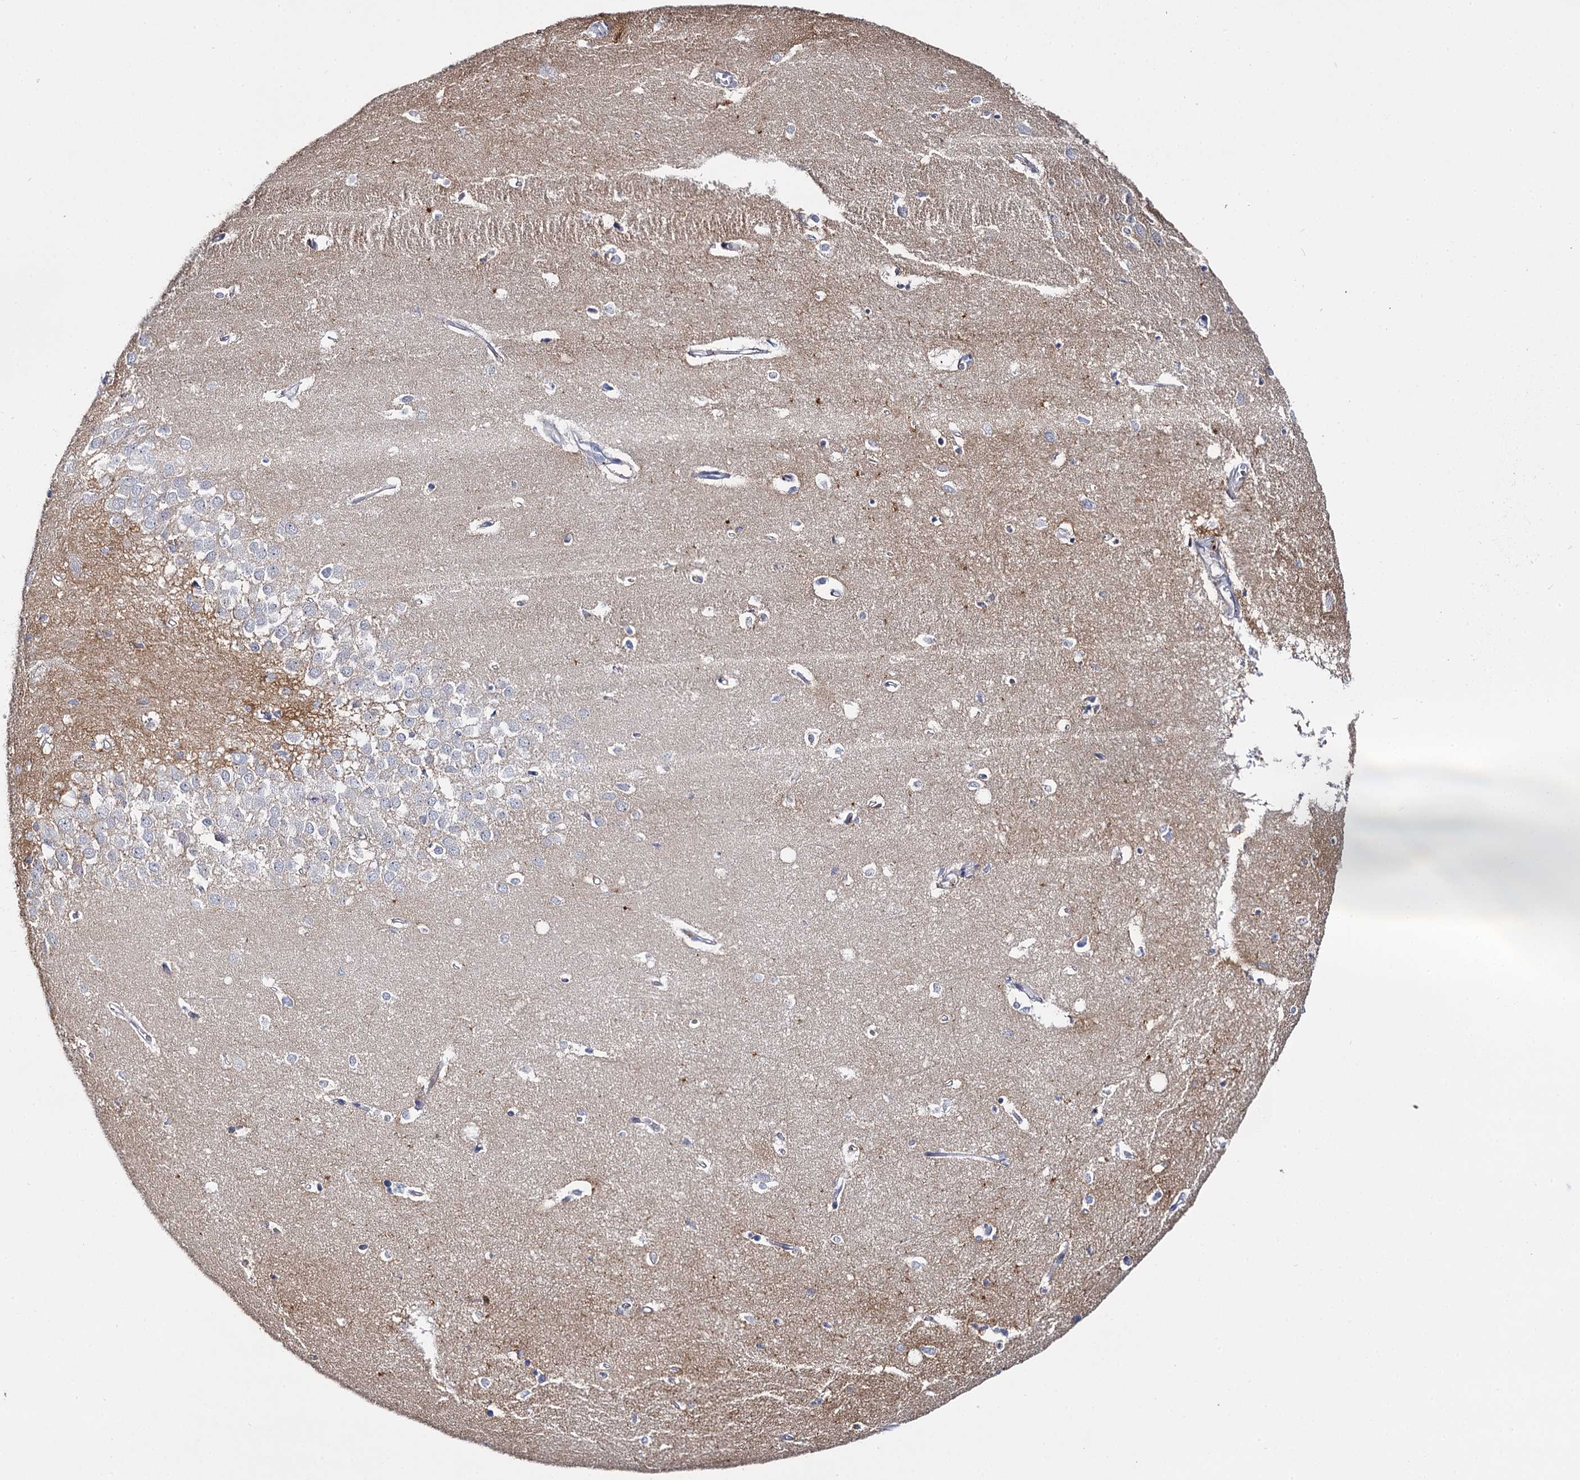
{"staining": {"intensity": "negative", "quantity": "none", "location": "none"}, "tissue": "hippocampus", "cell_type": "Glial cells", "image_type": "normal", "snomed": [{"axis": "morphology", "description": "Normal tissue, NOS"}, {"axis": "topography", "description": "Hippocampus"}], "caption": "Hippocampus was stained to show a protein in brown. There is no significant expression in glial cells.", "gene": "DNAH6", "patient": {"sex": "female", "age": 64}}